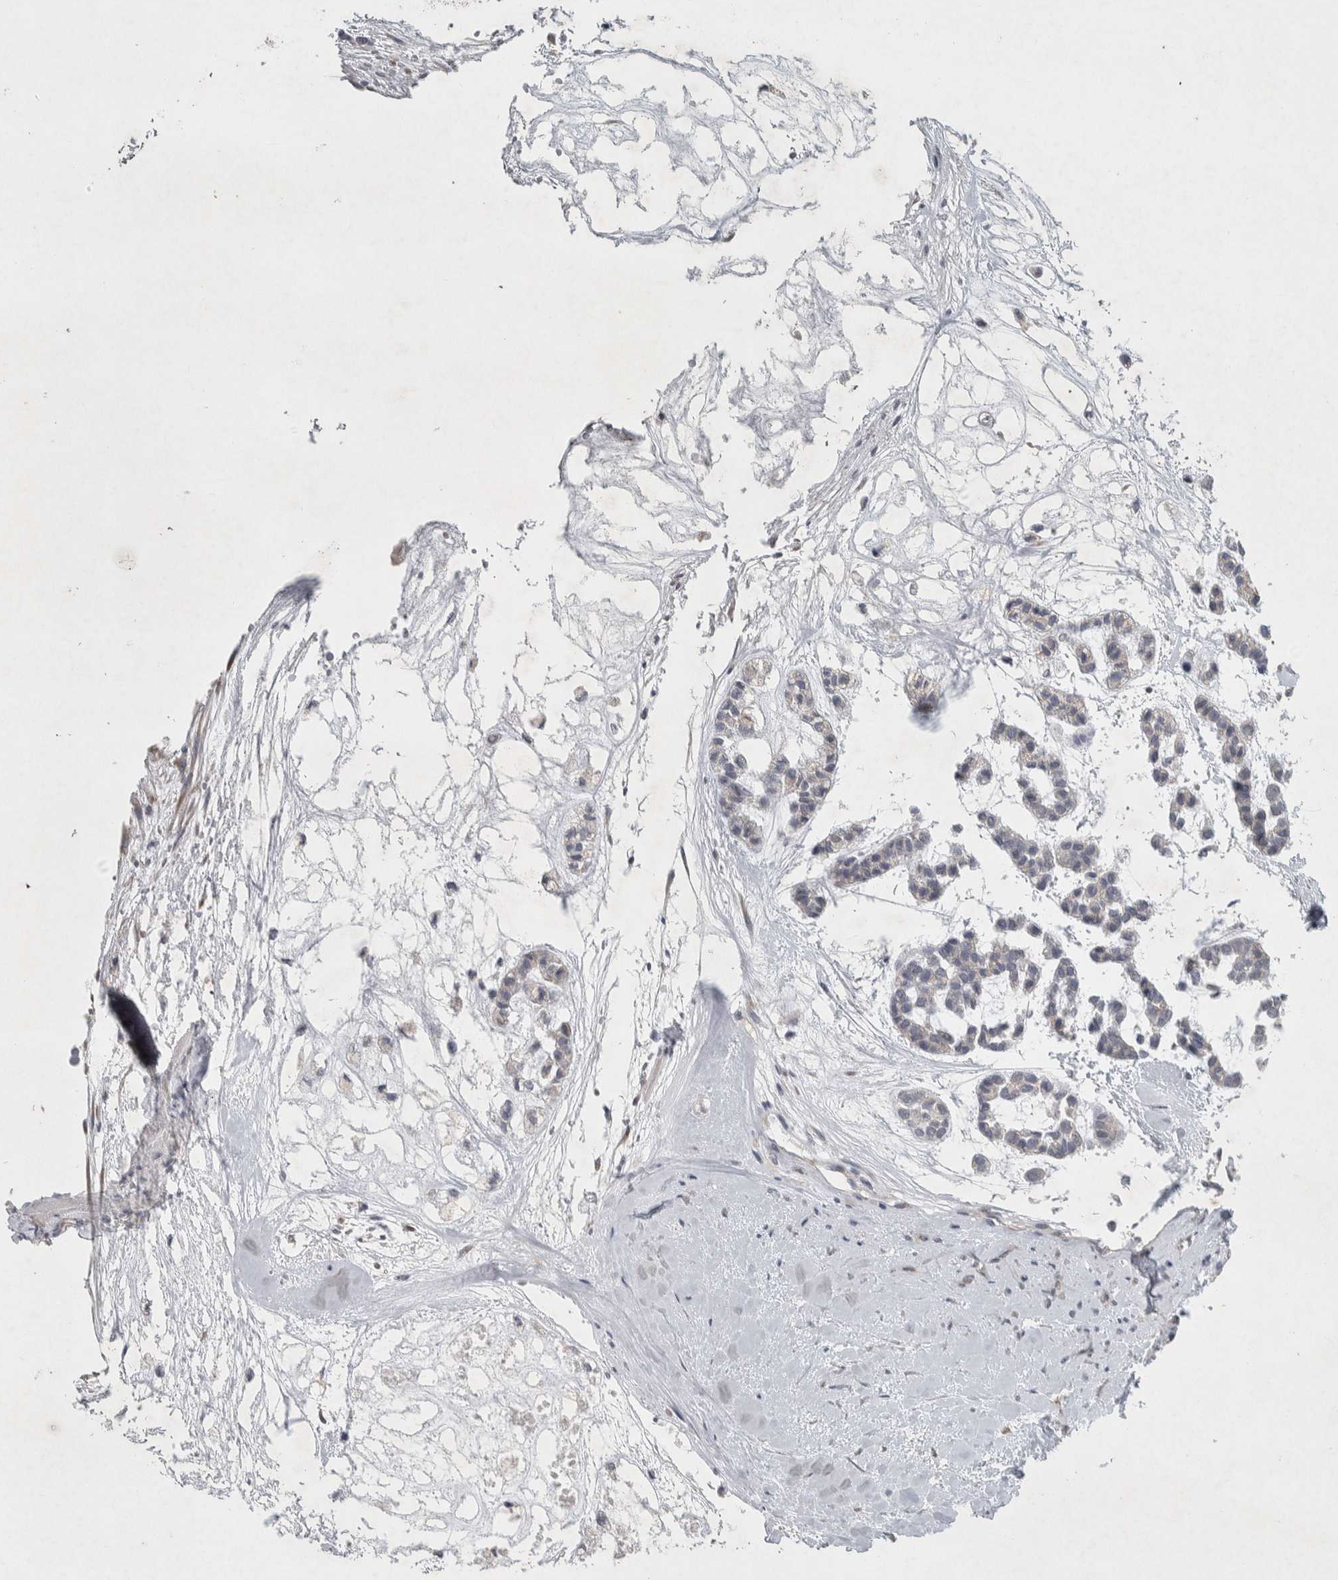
{"staining": {"intensity": "negative", "quantity": "none", "location": "none"}, "tissue": "head and neck cancer", "cell_type": "Tumor cells", "image_type": "cancer", "snomed": [{"axis": "morphology", "description": "Adenocarcinoma, NOS"}, {"axis": "morphology", "description": "Adenoma, NOS"}, {"axis": "topography", "description": "Head-Neck"}], "caption": "This is an immunohistochemistry (IHC) photomicrograph of human head and neck cancer (adenoma). There is no expression in tumor cells.", "gene": "SRP68", "patient": {"sex": "female", "age": 55}}